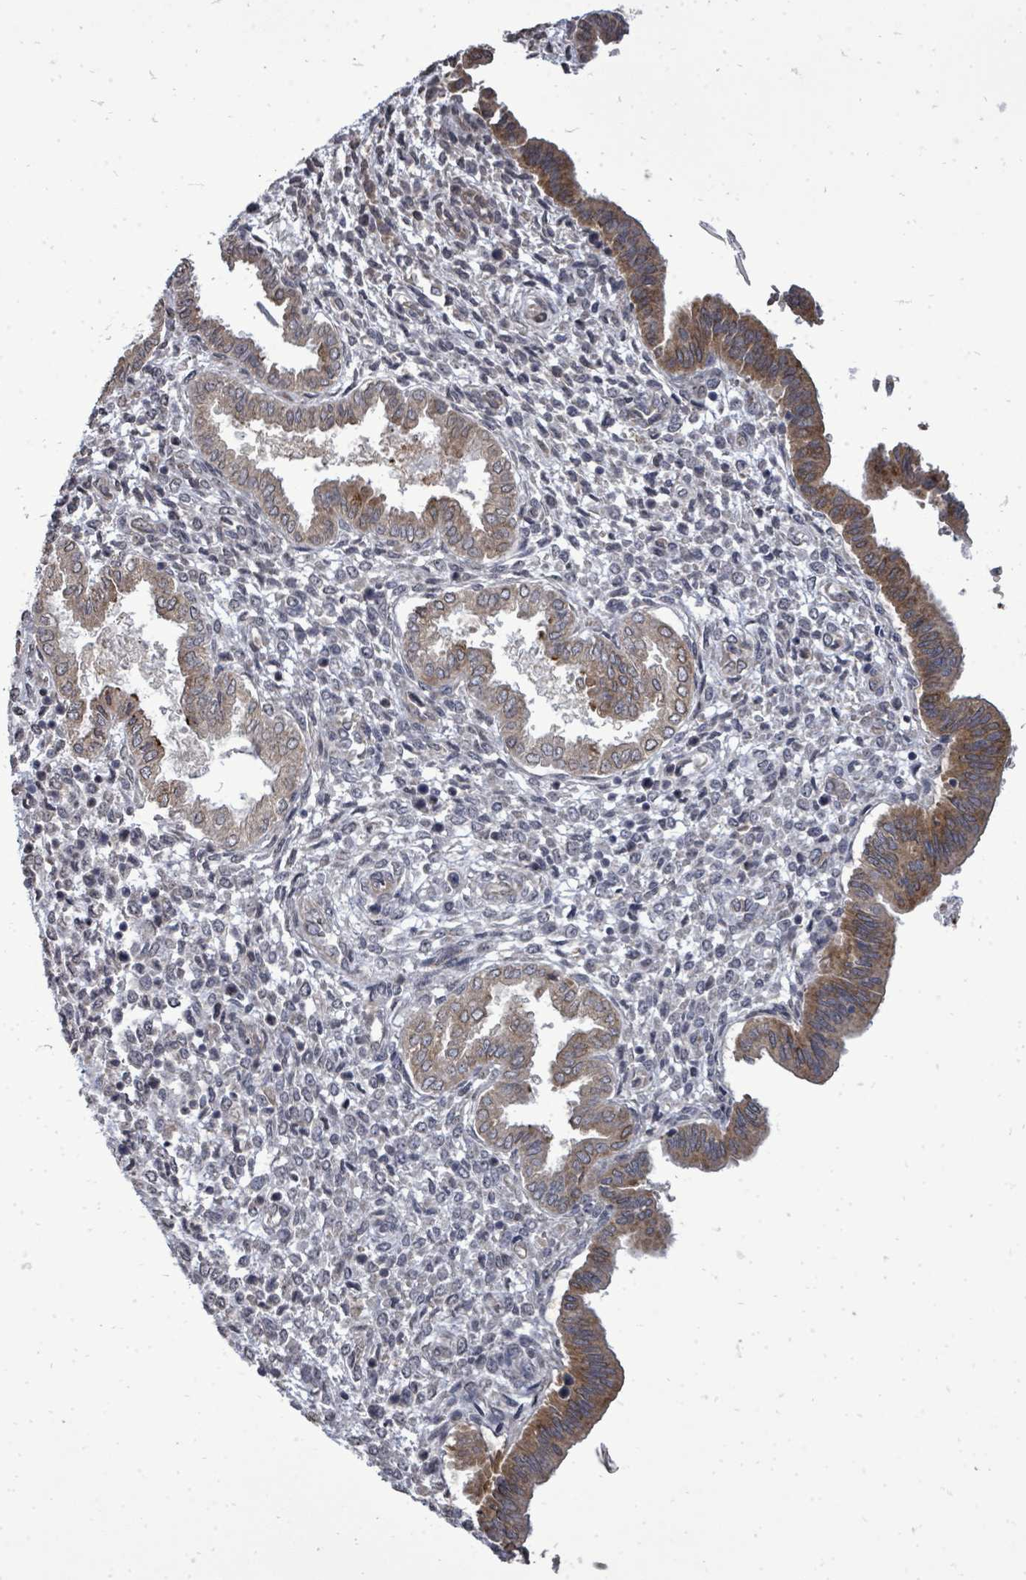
{"staining": {"intensity": "negative", "quantity": "none", "location": "none"}, "tissue": "endometrium", "cell_type": "Cells in endometrial stroma", "image_type": "normal", "snomed": [{"axis": "morphology", "description": "Normal tissue, NOS"}, {"axis": "topography", "description": "Endometrium"}], "caption": "DAB immunohistochemical staining of benign endometrium exhibits no significant positivity in cells in endometrial stroma. (Stains: DAB immunohistochemistry (IHC) with hematoxylin counter stain, Microscopy: brightfield microscopy at high magnification).", "gene": "RALGAPB", "patient": {"sex": "female", "age": 24}}